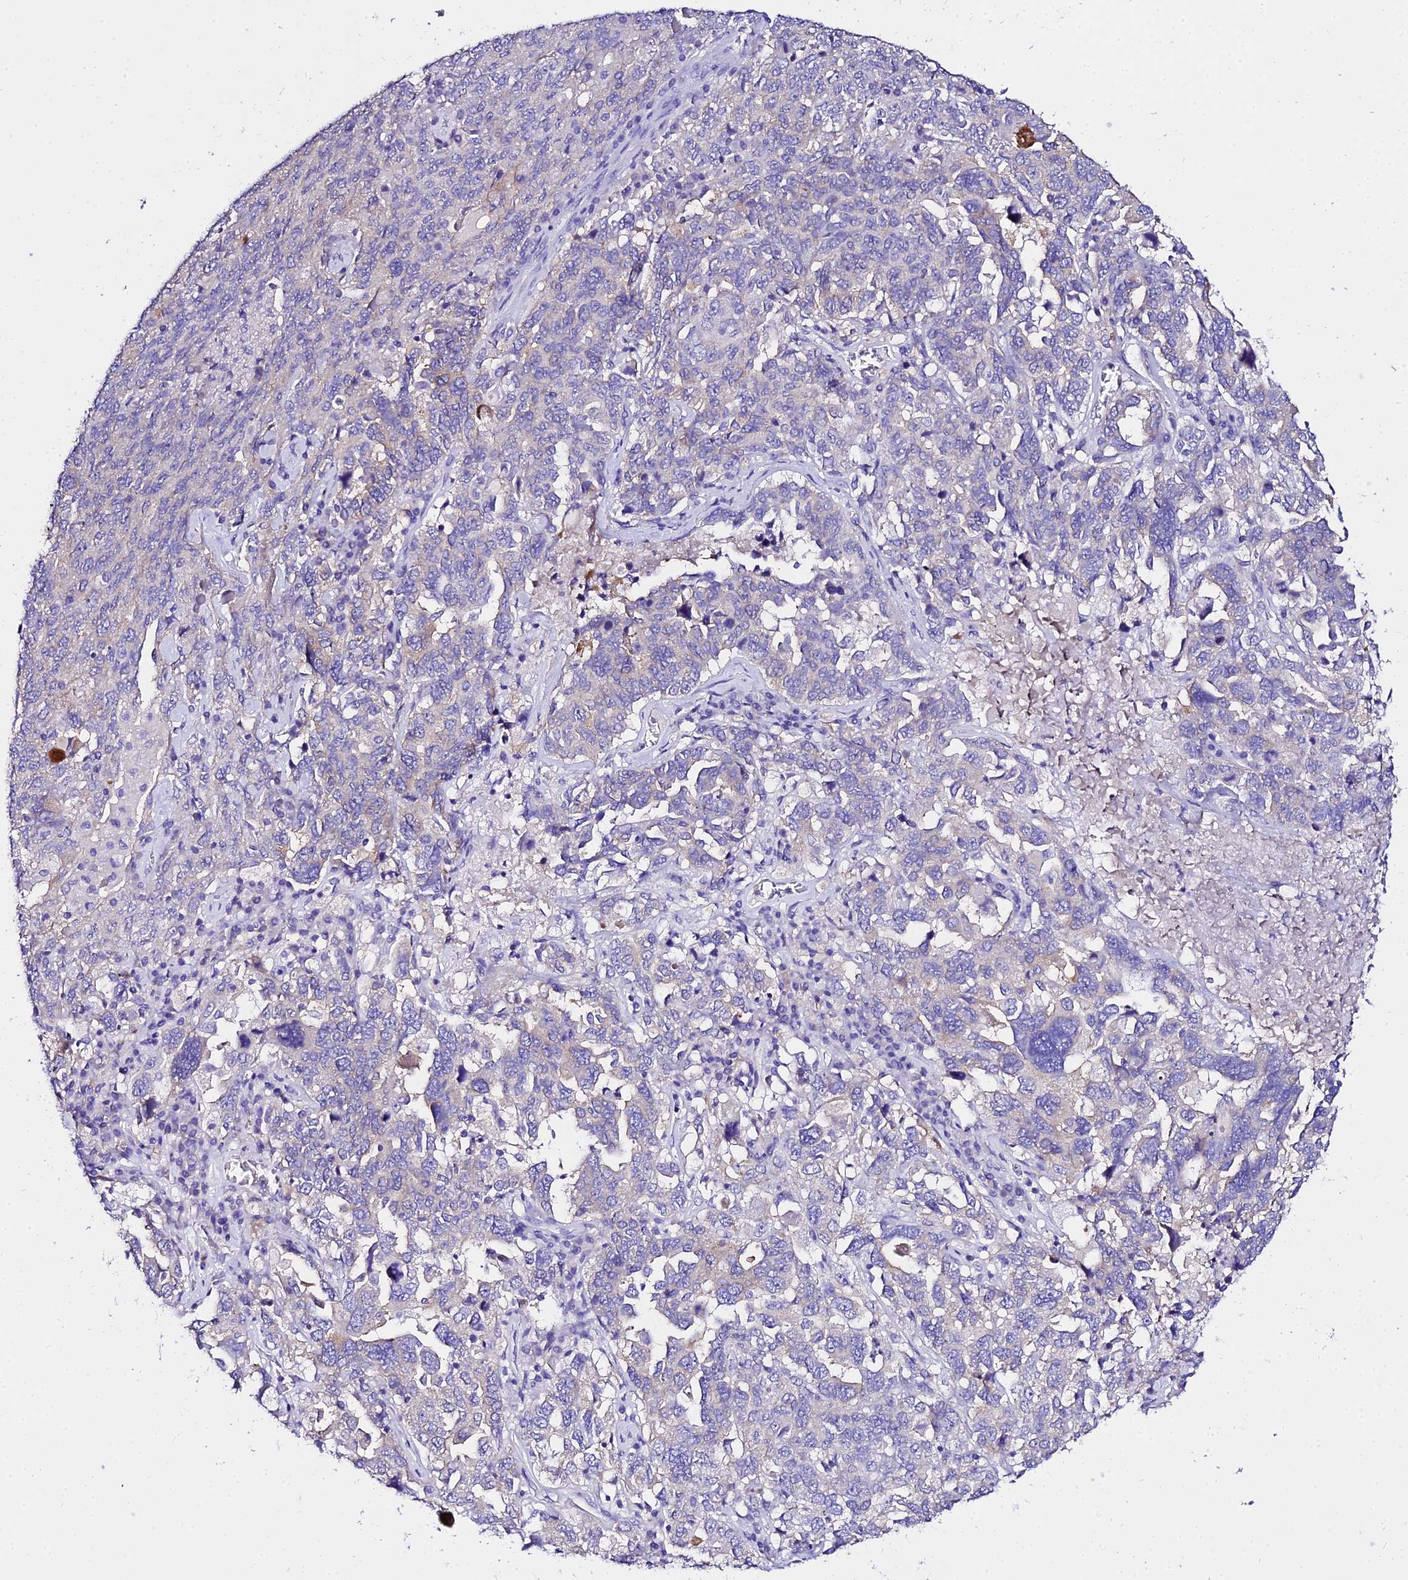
{"staining": {"intensity": "negative", "quantity": "none", "location": "none"}, "tissue": "ovarian cancer", "cell_type": "Tumor cells", "image_type": "cancer", "snomed": [{"axis": "morphology", "description": "Carcinoma, endometroid"}, {"axis": "topography", "description": "Ovary"}], "caption": "A histopathology image of endometroid carcinoma (ovarian) stained for a protein demonstrates no brown staining in tumor cells.", "gene": "TUBA3D", "patient": {"sex": "female", "age": 62}}